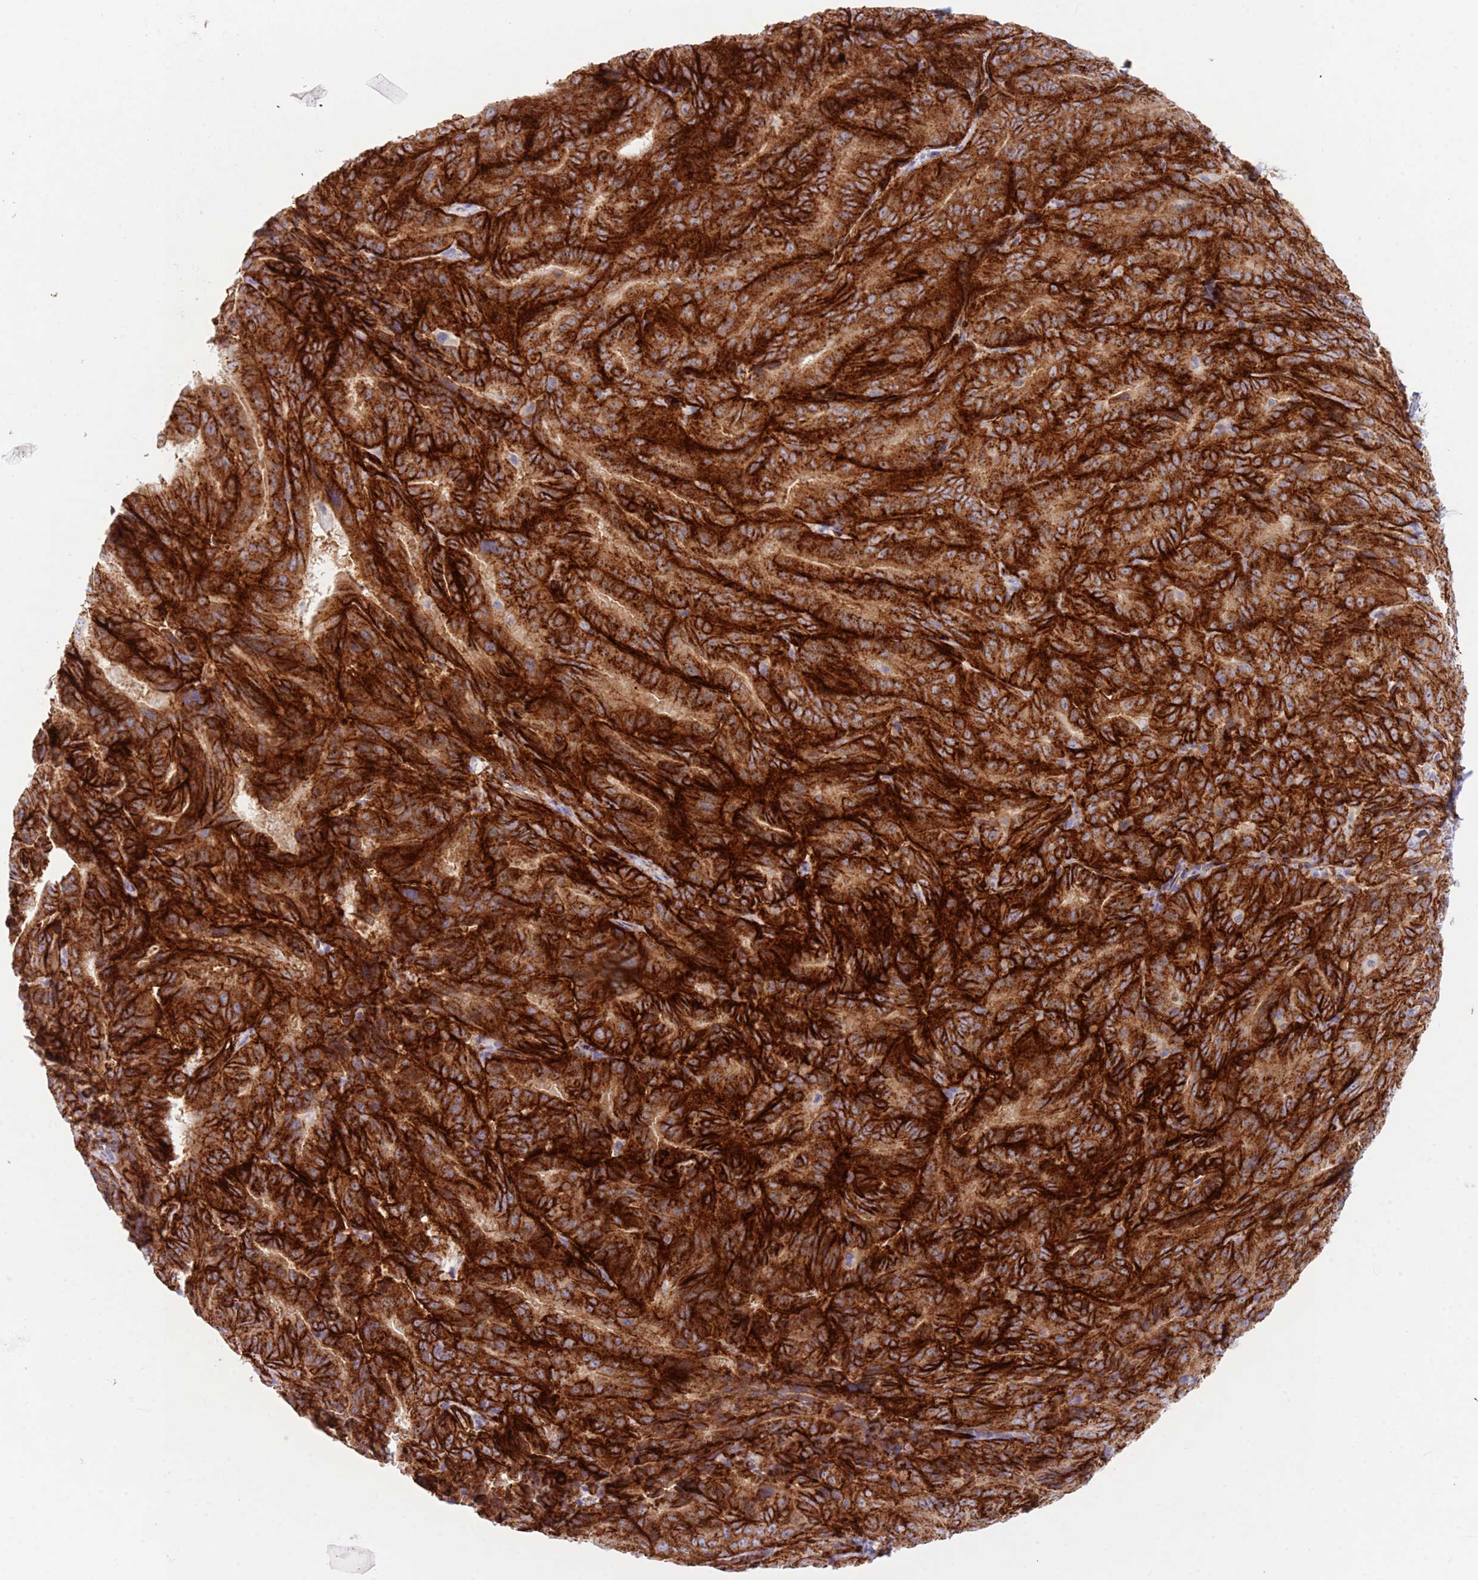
{"staining": {"intensity": "strong", "quantity": ">75%", "location": "cytoplasmic/membranous"}, "tissue": "pancreatic cancer", "cell_type": "Tumor cells", "image_type": "cancer", "snomed": [{"axis": "morphology", "description": "Adenocarcinoma, NOS"}, {"axis": "topography", "description": "Pancreas"}], "caption": "This is a photomicrograph of immunohistochemistry staining of pancreatic cancer (adenocarcinoma), which shows strong staining in the cytoplasmic/membranous of tumor cells.", "gene": "CAV2", "patient": {"sex": "male", "age": 63}}